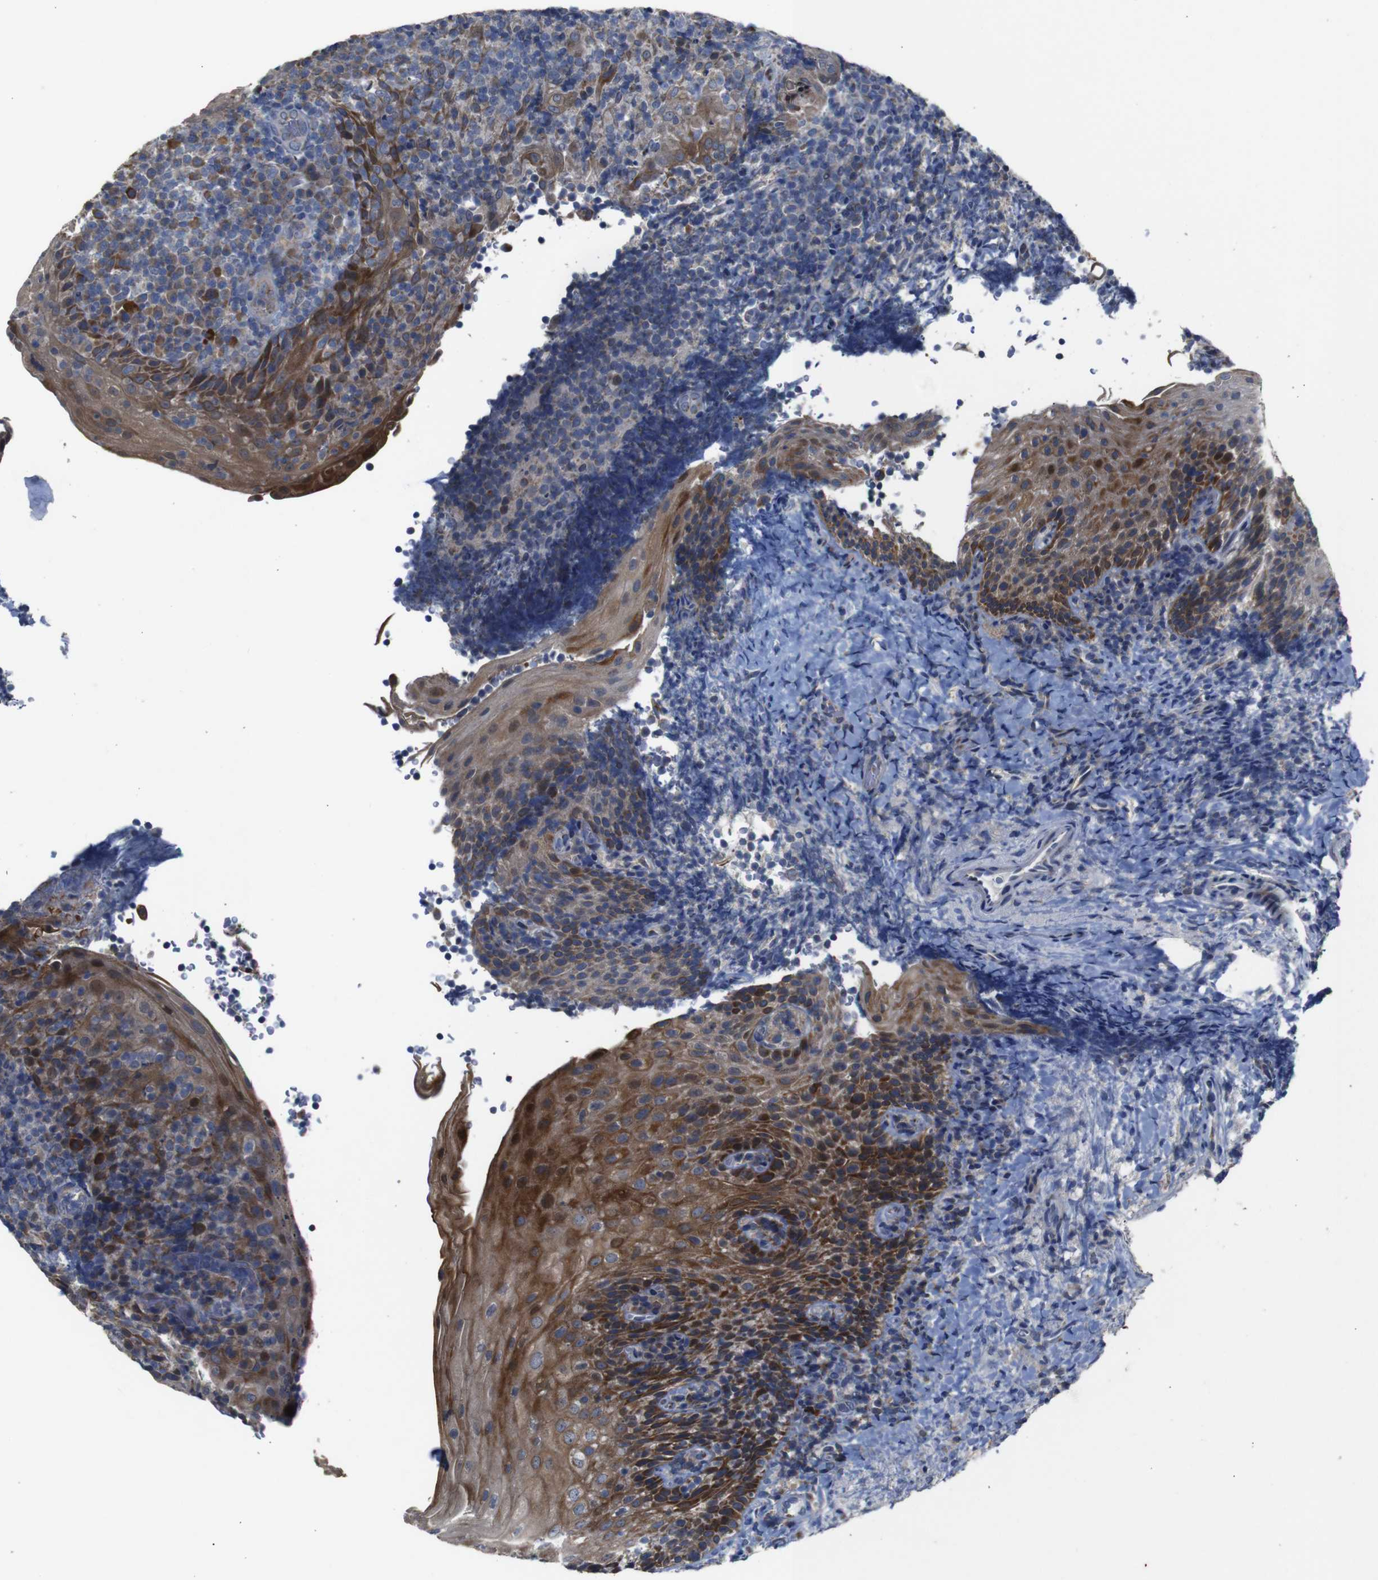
{"staining": {"intensity": "moderate", "quantity": "<25%", "location": "cytoplasmic/membranous"}, "tissue": "tonsil", "cell_type": "Germinal center cells", "image_type": "normal", "snomed": [{"axis": "morphology", "description": "Normal tissue, NOS"}, {"axis": "topography", "description": "Tonsil"}], "caption": "The histopathology image exhibits immunohistochemical staining of normal tonsil. There is moderate cytoplasmic/membranous positivity is present in approximately <25% of germinal center cells.", "gene": "CHST10", "patient": {"sex": "male", "age": 37}}